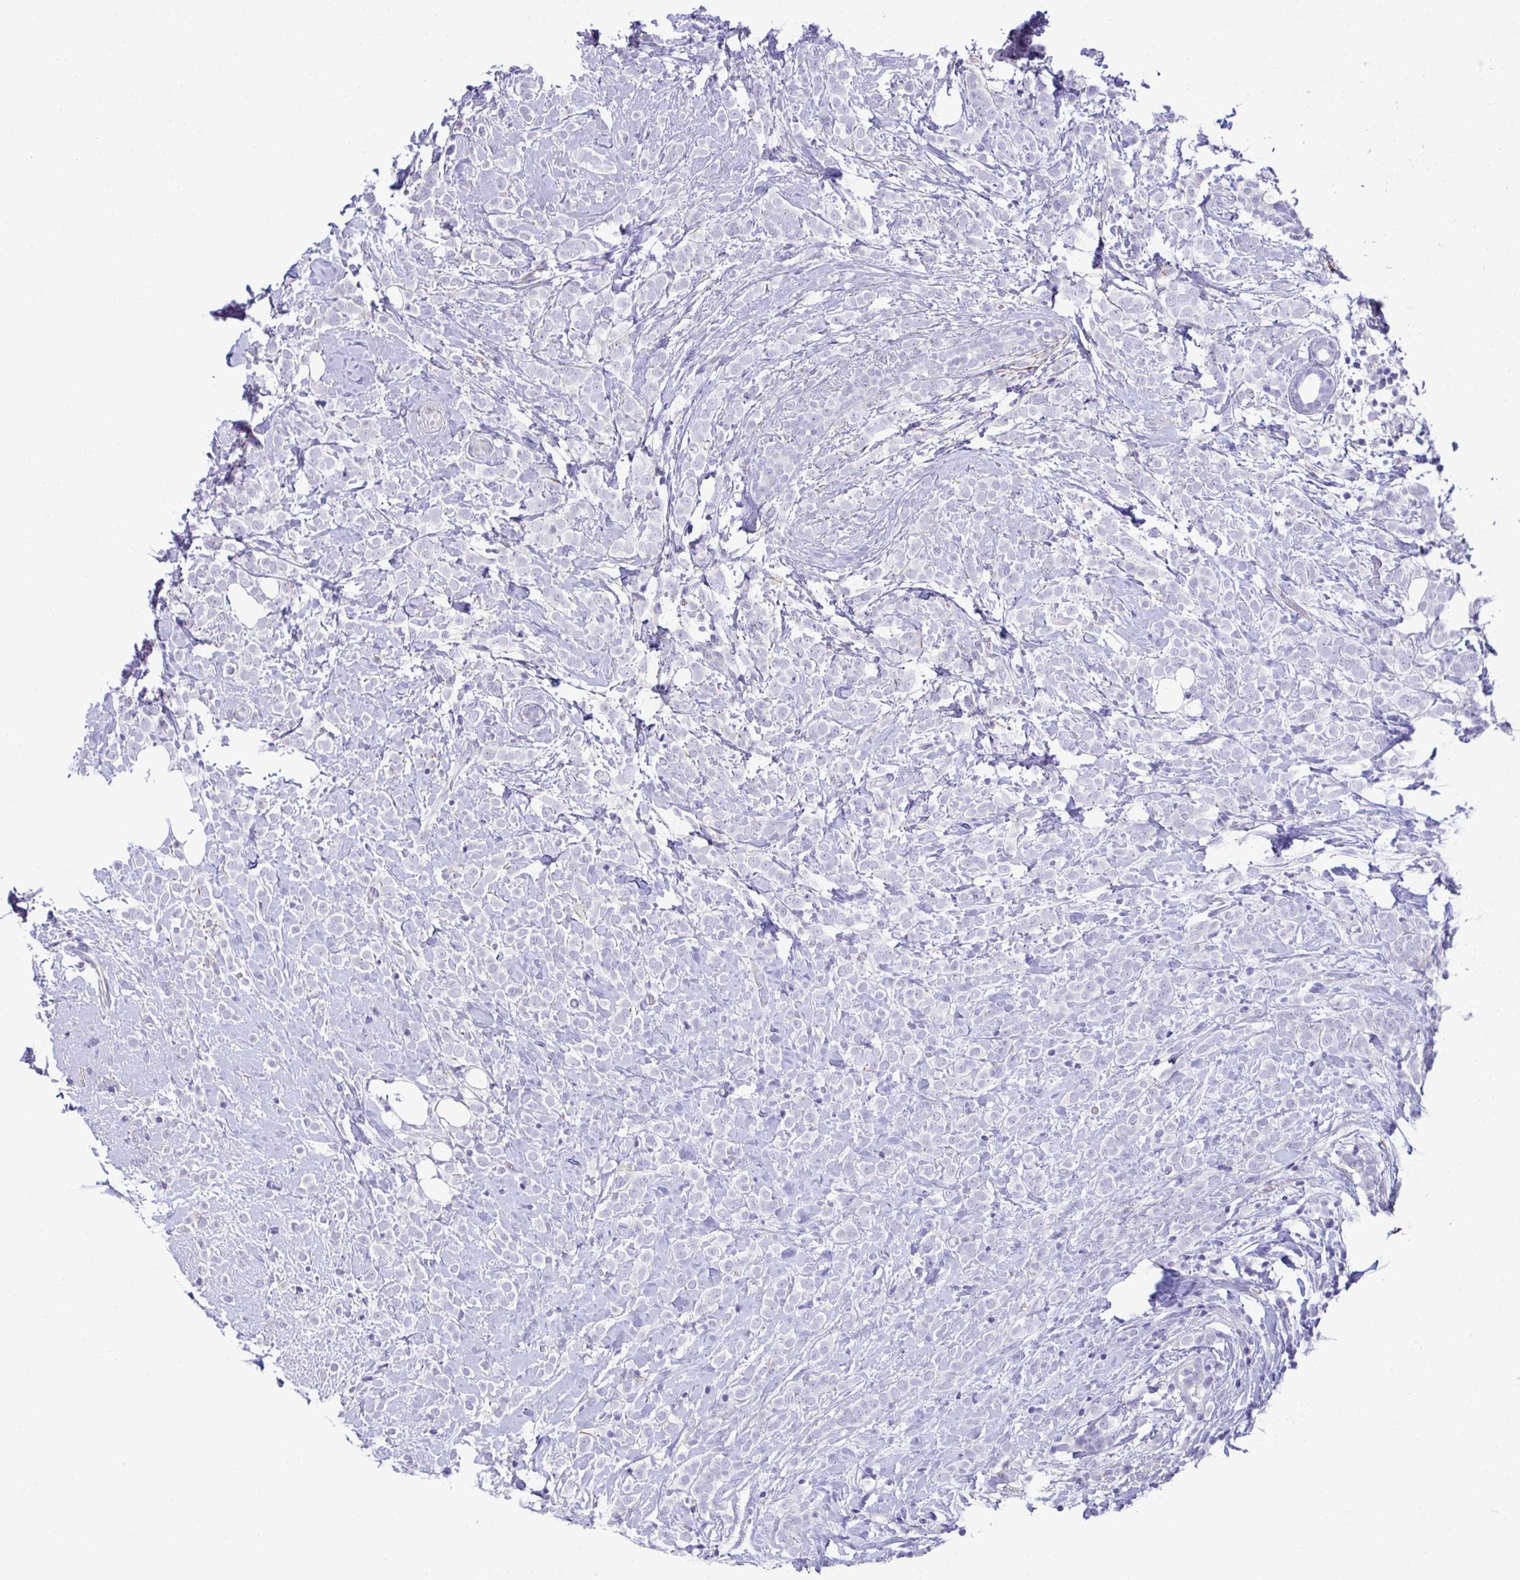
{"staining": {"intensity": "negative", "quantity": "none", "location": "none"}, "tissue": "breast cancer", "cell_type": "Tumor cells", "image_type": "cancer", "snomed": [{"axis": "morphology", "description": "Lobular carcinoma"}, {"axis": "topography", "description": "Breast"}], "caption": "Tumor cells show no significant protein positivity in lobular carcinoma (breast).", "gene": "PIGZ", "patient": {"sex": "female", "age": 49}}